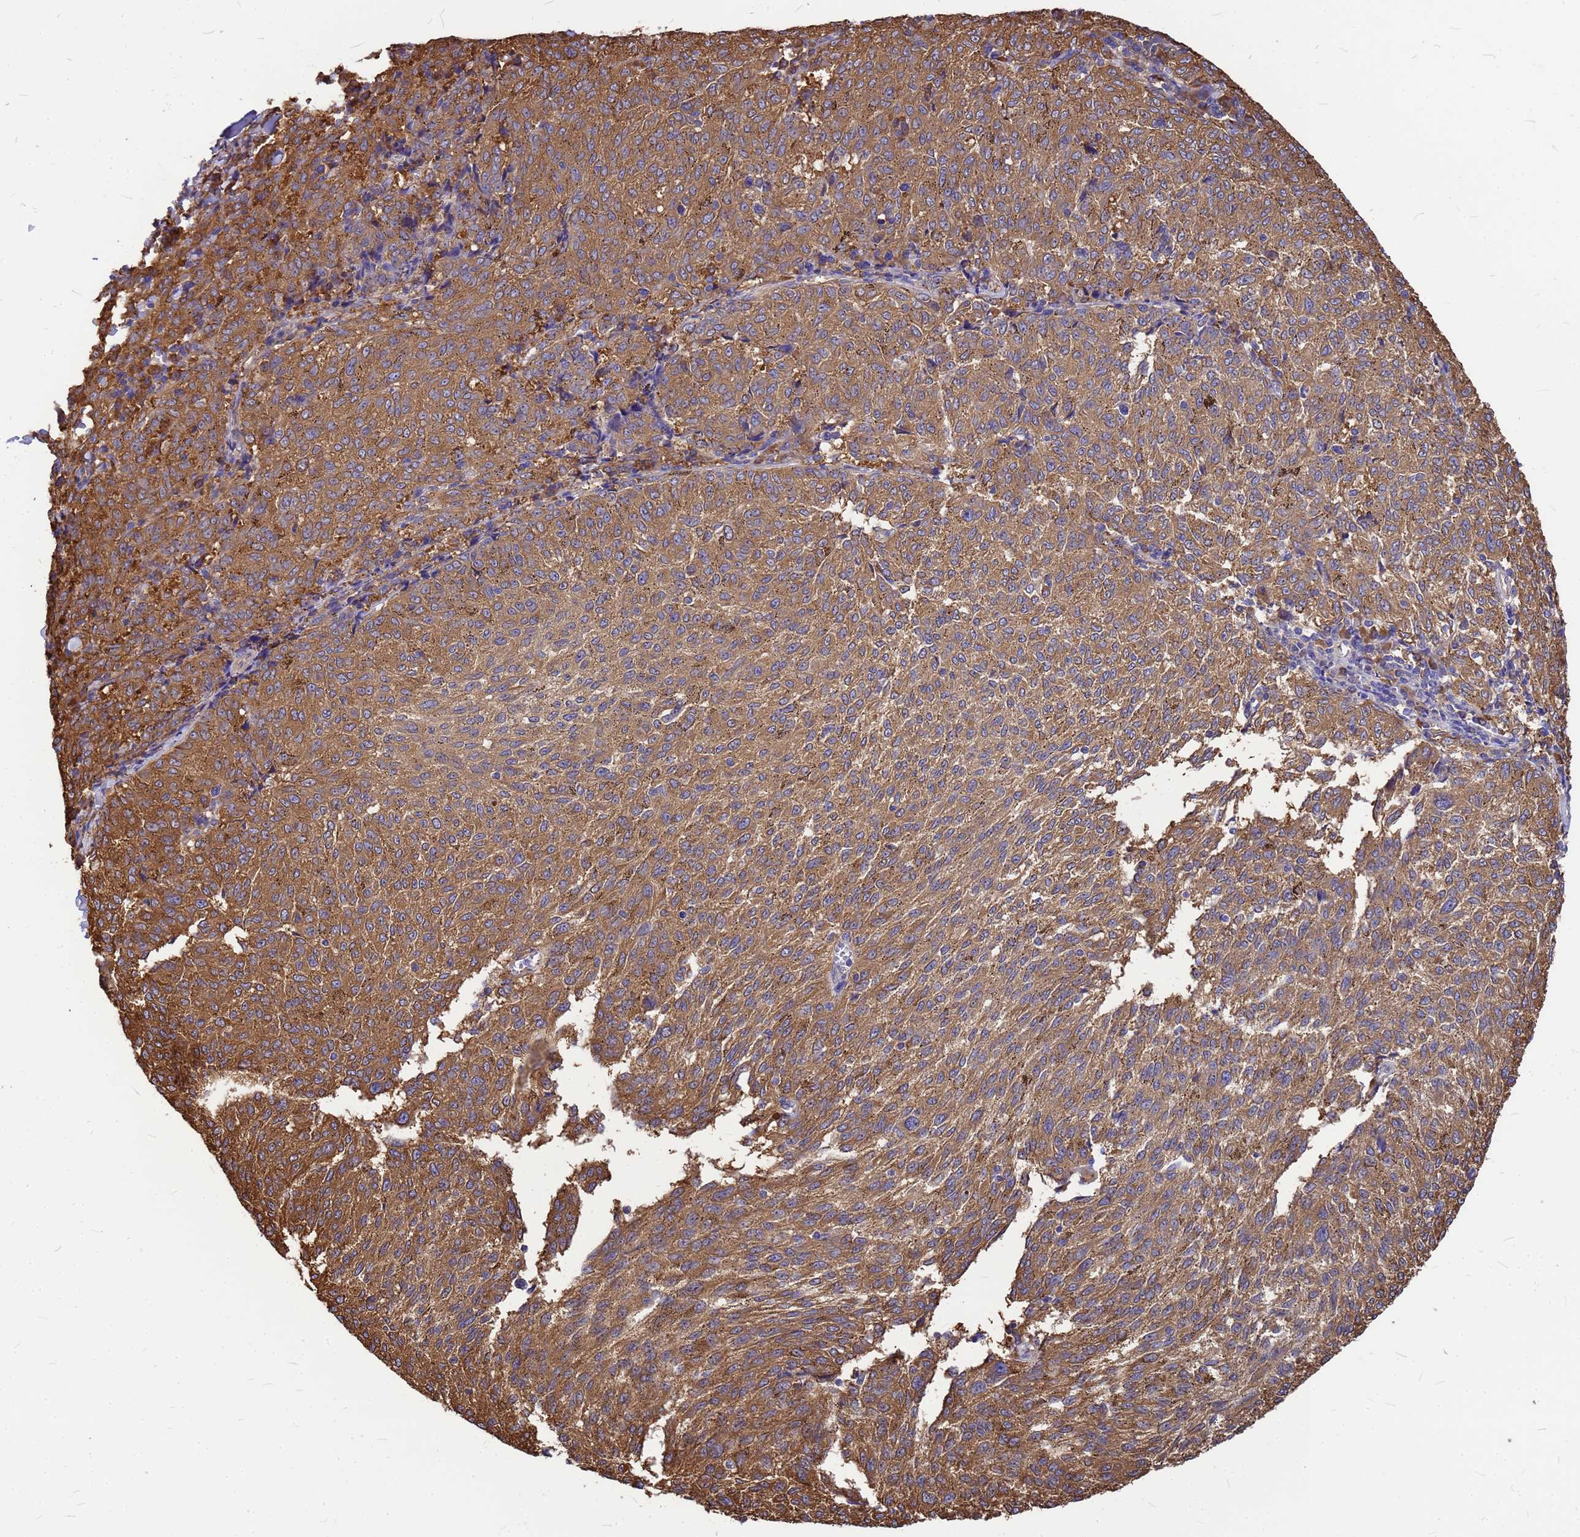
{"staining": {"intensity": "moderate", "quantity": "25%-75%", "location": "cytoplasmic/membranous"}, "tissue": "melanoma", "cell_type": "Tumor cells", "image_type": "cancer", "snomed": [{"axis": "morphology", "description": "Malignant melanoma, NOS"}, {"axis": "topography", "description": "Skin"}], "caption": "Melanoma stained with a protein marker exhibits moderate staining in tumor cells.", "gene": "GID4", "patient": {"sex": "female", "age": 72}}